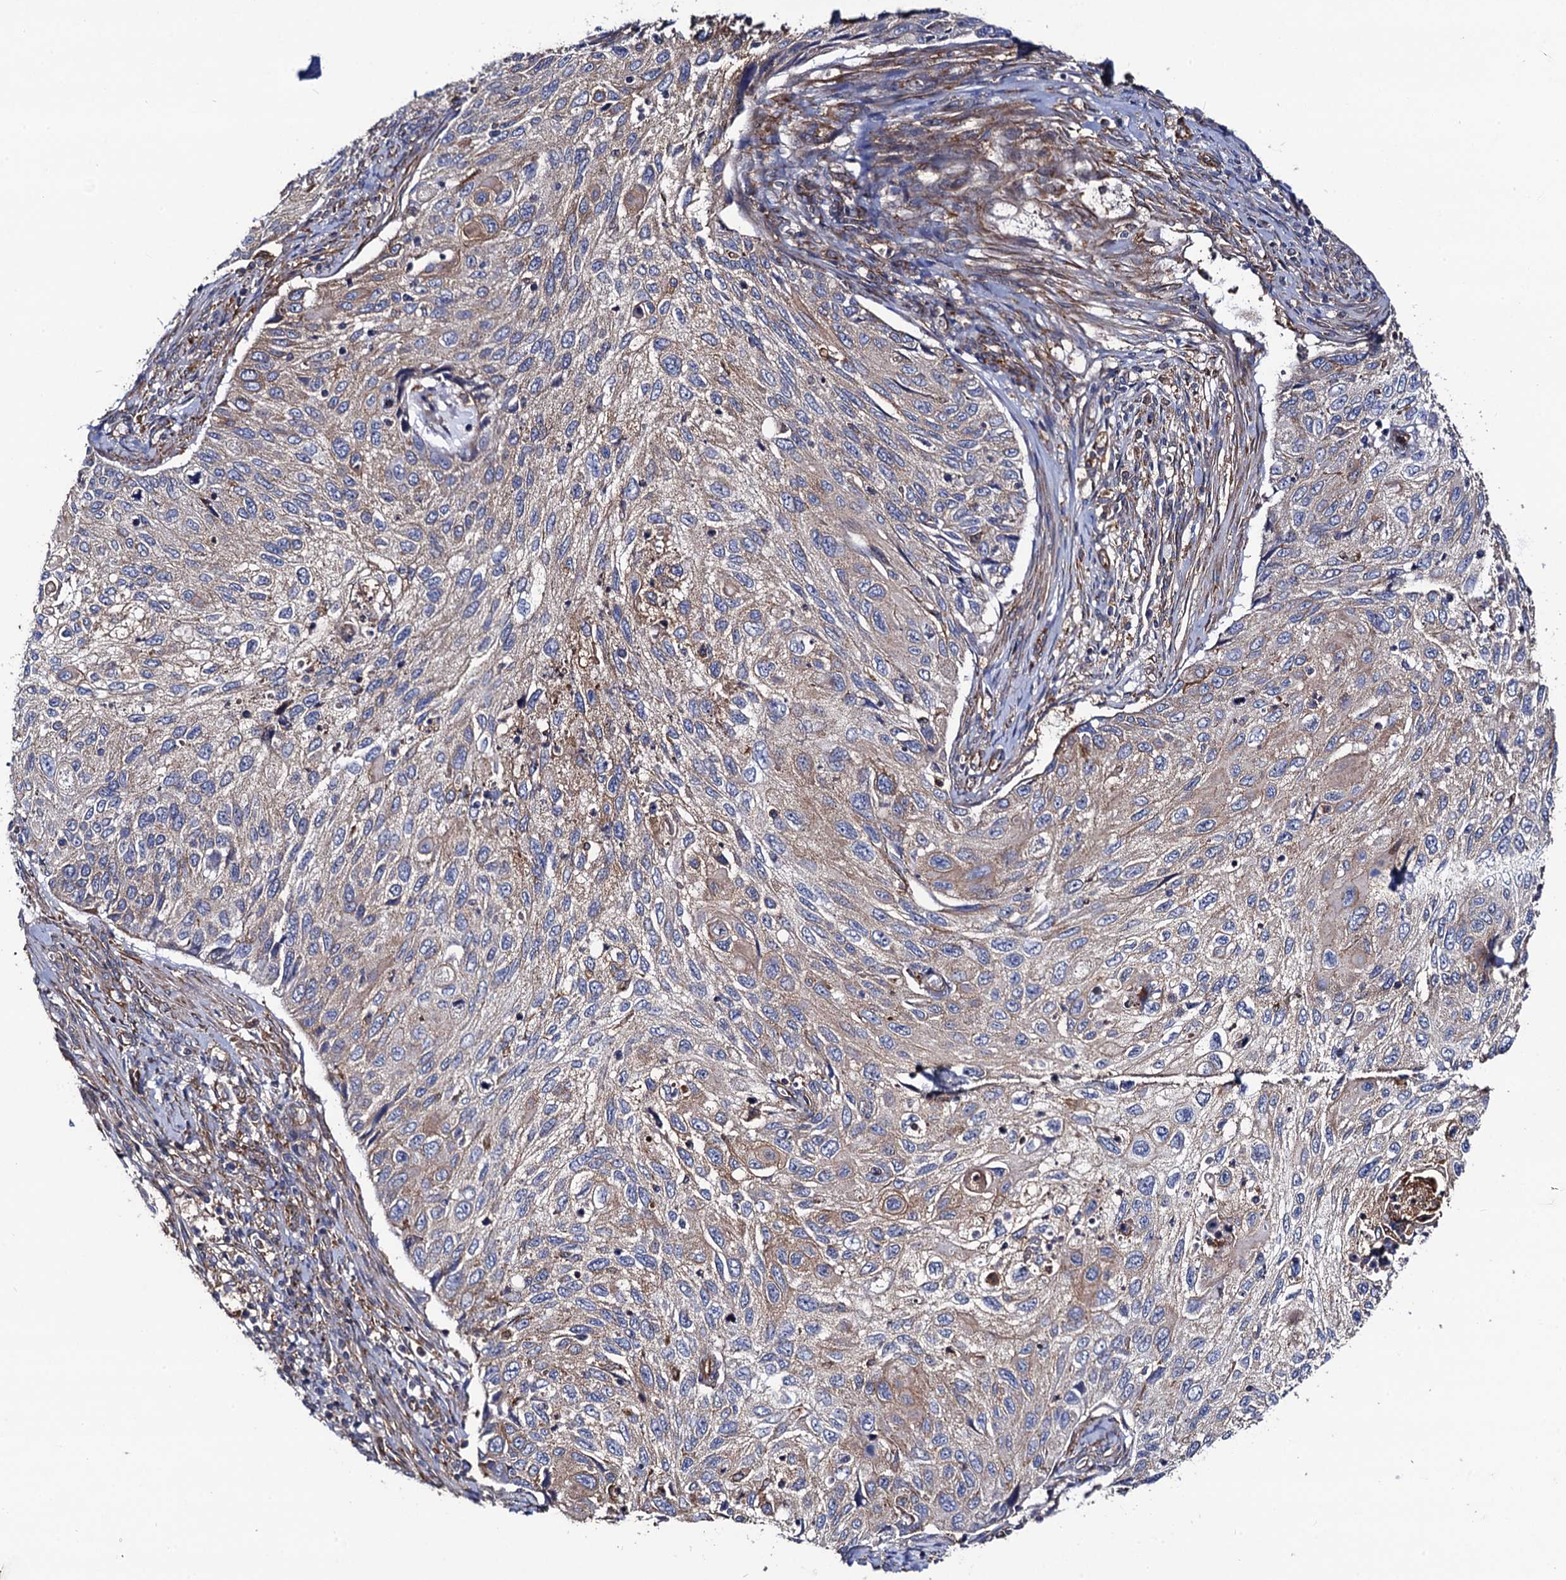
{"staining": {"intensity": "weak", "quantity": "<25%", "location": "cytoplasmic/membranous"}, "tissue": "cervical cancer", "cell_type": "Tumor cells", "image_type": "cancer", "snomed": [{"axis": "morphology", "description": "Squamous cell carcinoma, NOS"}, {"axis": "topography", "description": "Cervix"}], "caption": "Protein analysis of squamous cell carcinoma (cervical) reveals no significant positivity in tumor cells.", "gene": "DYDC1", "patient": {"sex": "female", "age": 70}}